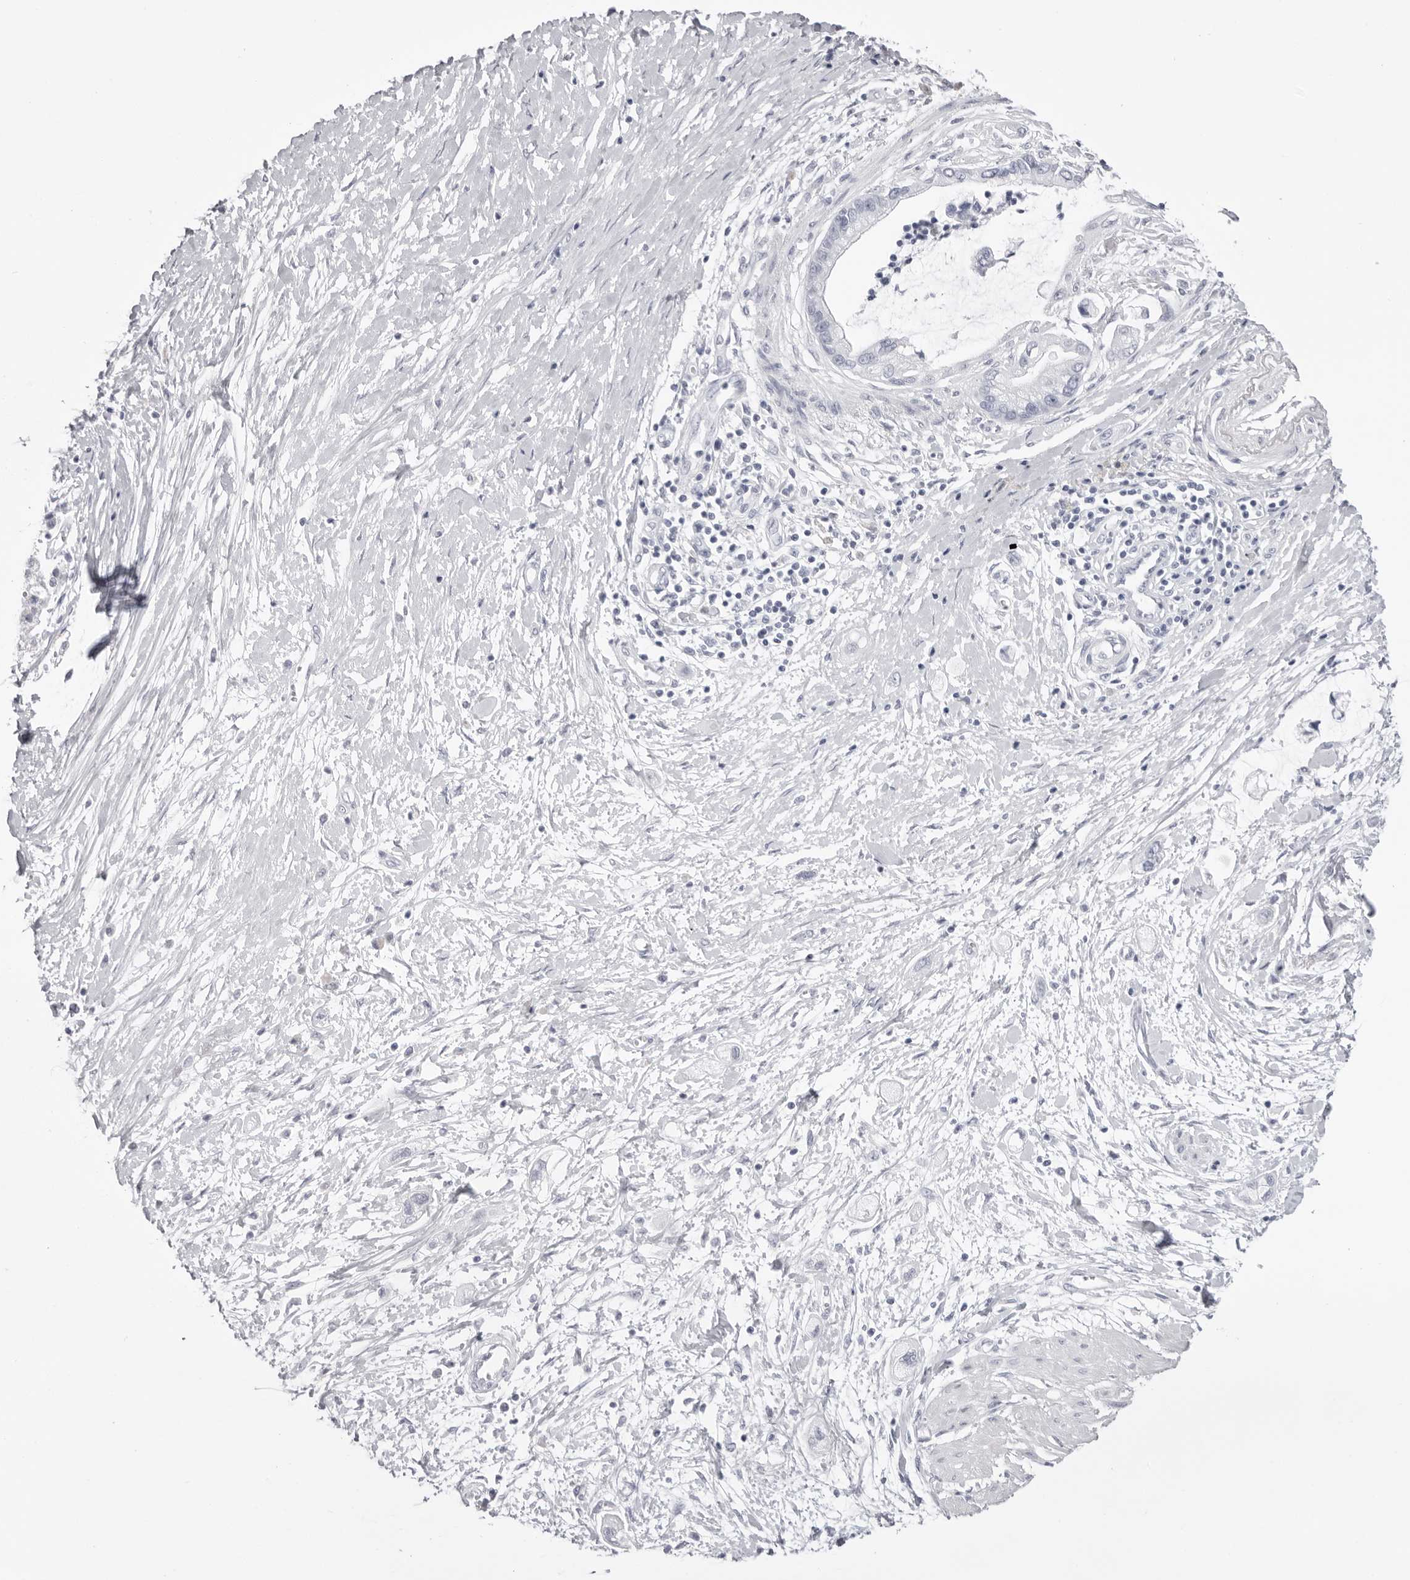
{"staining": {"intensity": "negative", "quantity": "none", "location": "none"}, "tissue": "pancreatic cancer", "cell_type": "Tumor cells", "image_type": "cancer", "snomed": [{"axis": "morphology", "description": "Adenocarcinoma, NOS"}, {"axis": "topography", "description": "Pancreas"}], "caption": "An immunohistochemistry photomicrograph of pancreatic adenocarcinoma is shown. There is no staining in tumor cells of pancreatic adenocarcinoma.", "gene": "TMOD4", "patient": {"sex": "male", "age": 59}}